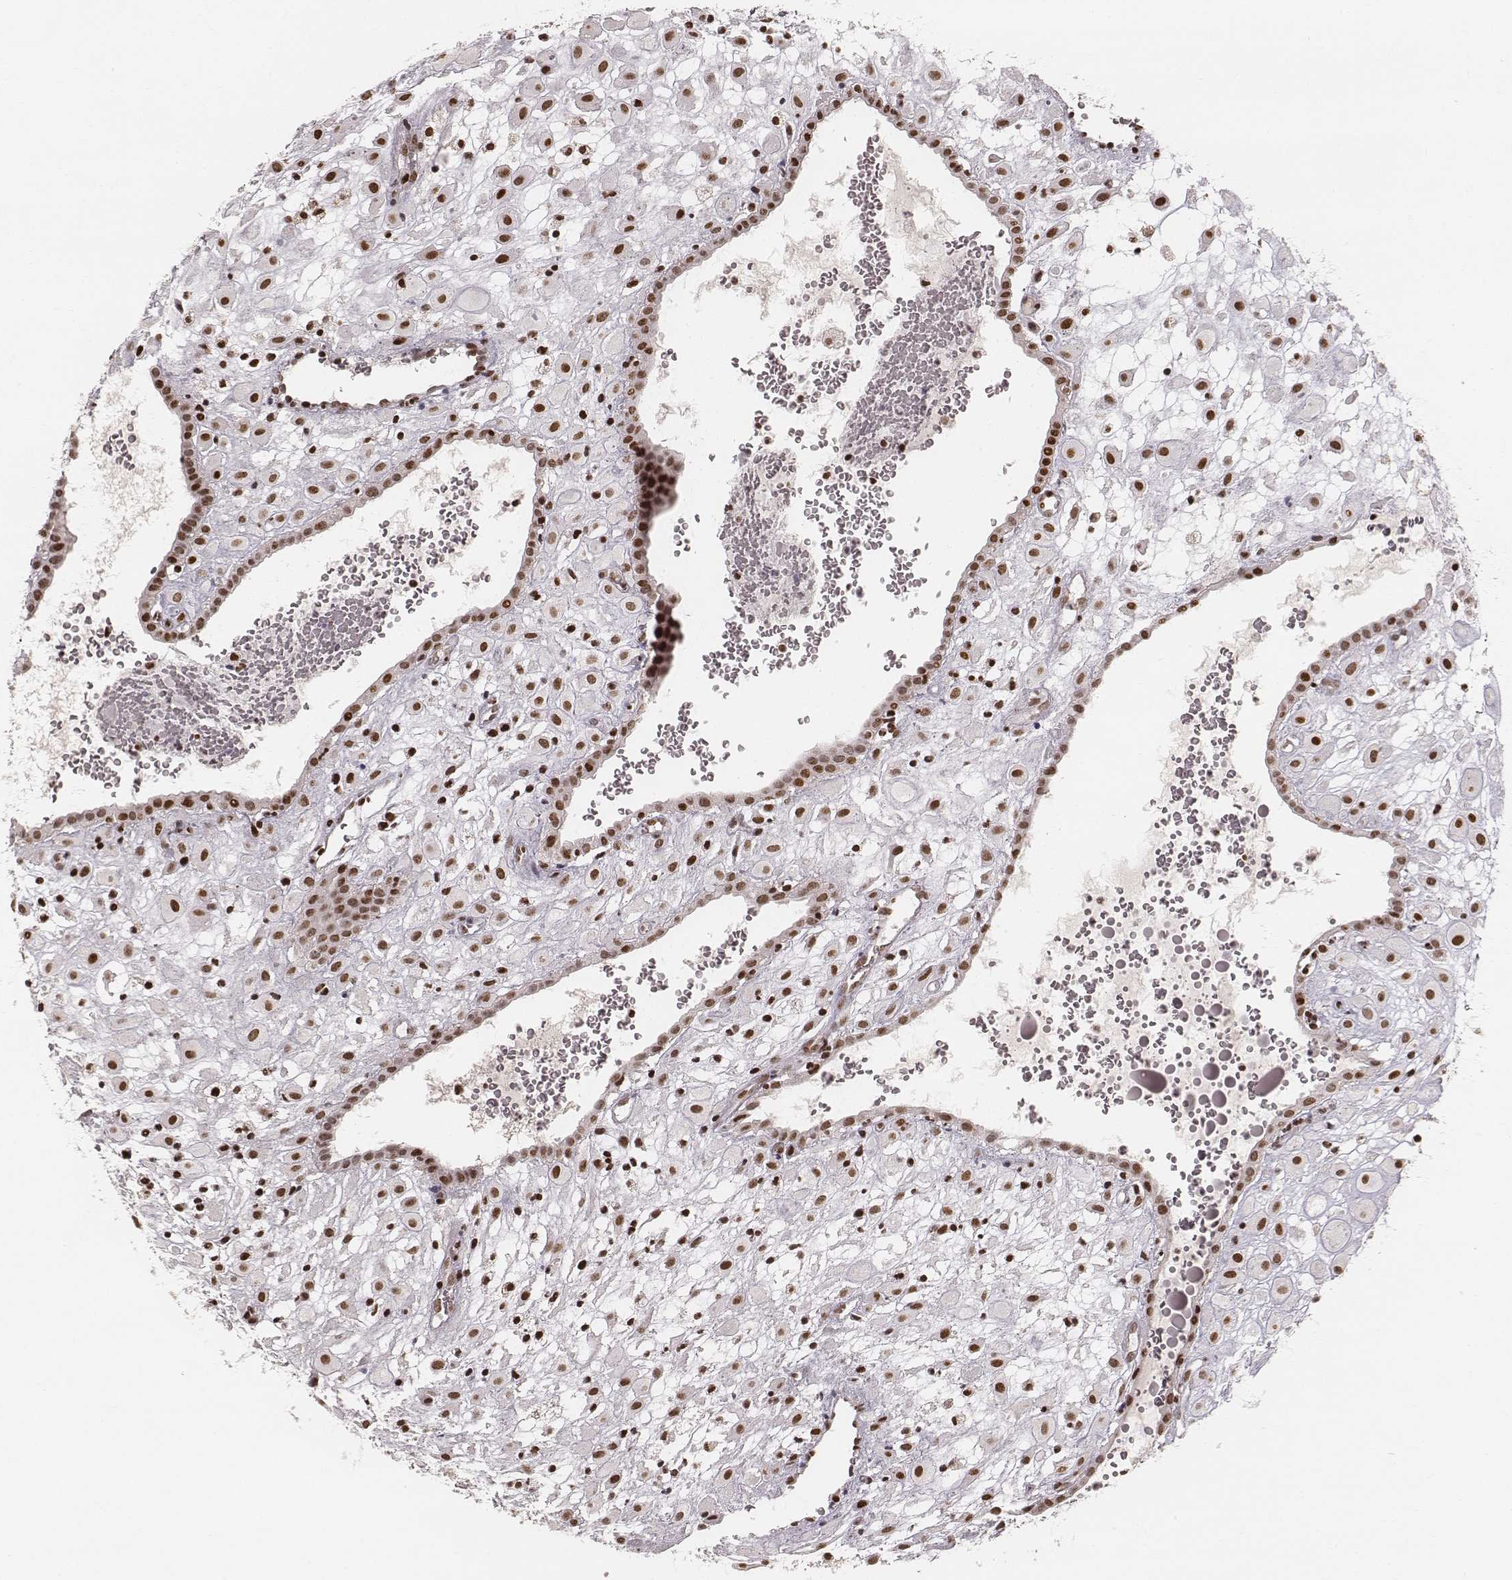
{"staining": {"intensity": "strong", "quantity": ">75%", "location": "nuclear"}, "tissue": "placenta", "cell_type": "Decidual cells", "image_type": "normal", "snomed": [{"axis": "morphology", "description": "Normal tissue, NOS"}, {"axis": "topography", "description": "Placenta"}], "caption": "Immunohistochemical staining of benign human placenta displays >75% levels of strong nuclear protein positivity in about >75% of decidual cells. Nuclei are stained in blue.", "gene": "HNRNPC", "patient": {"sex": "female", "age": 24}}